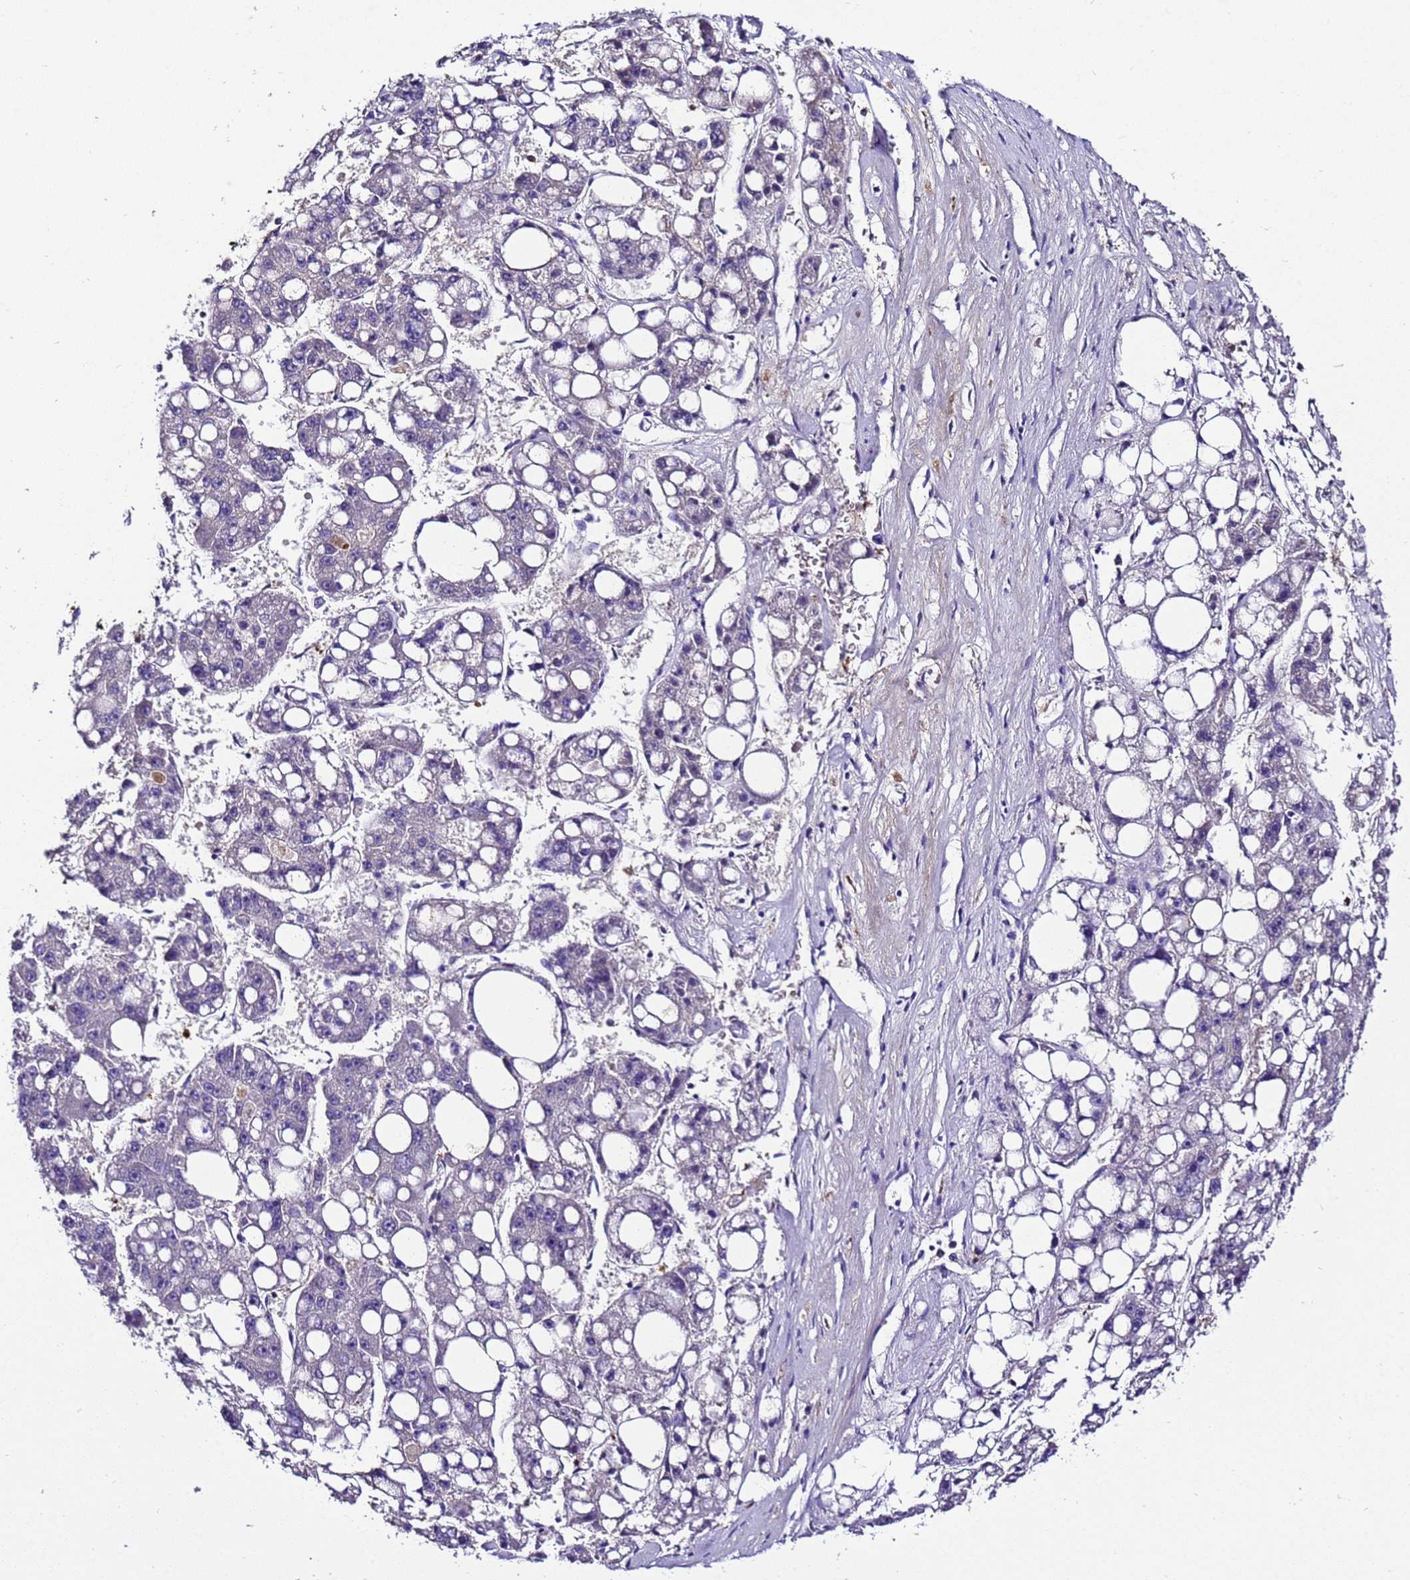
{"staining": {"intensity": "negative", "quantity": "none", "location": "none"}, "tissue": "liver cancer", "cell_type": "Tumor cells", "image_type": "cancer", "snomed": [{"axis": "morphology", "description": "Carcinoma, Hepatocellular, NOS"}, {"axis": "topography", "description": "Liver"}], "caption": "Human hepatocellular carcinoma (liver) stained for a protein using IHC demonstrates no staining in tumor cells.", "gene": "UGT2A1", "patient": {"sex": "female", "age": 61}}